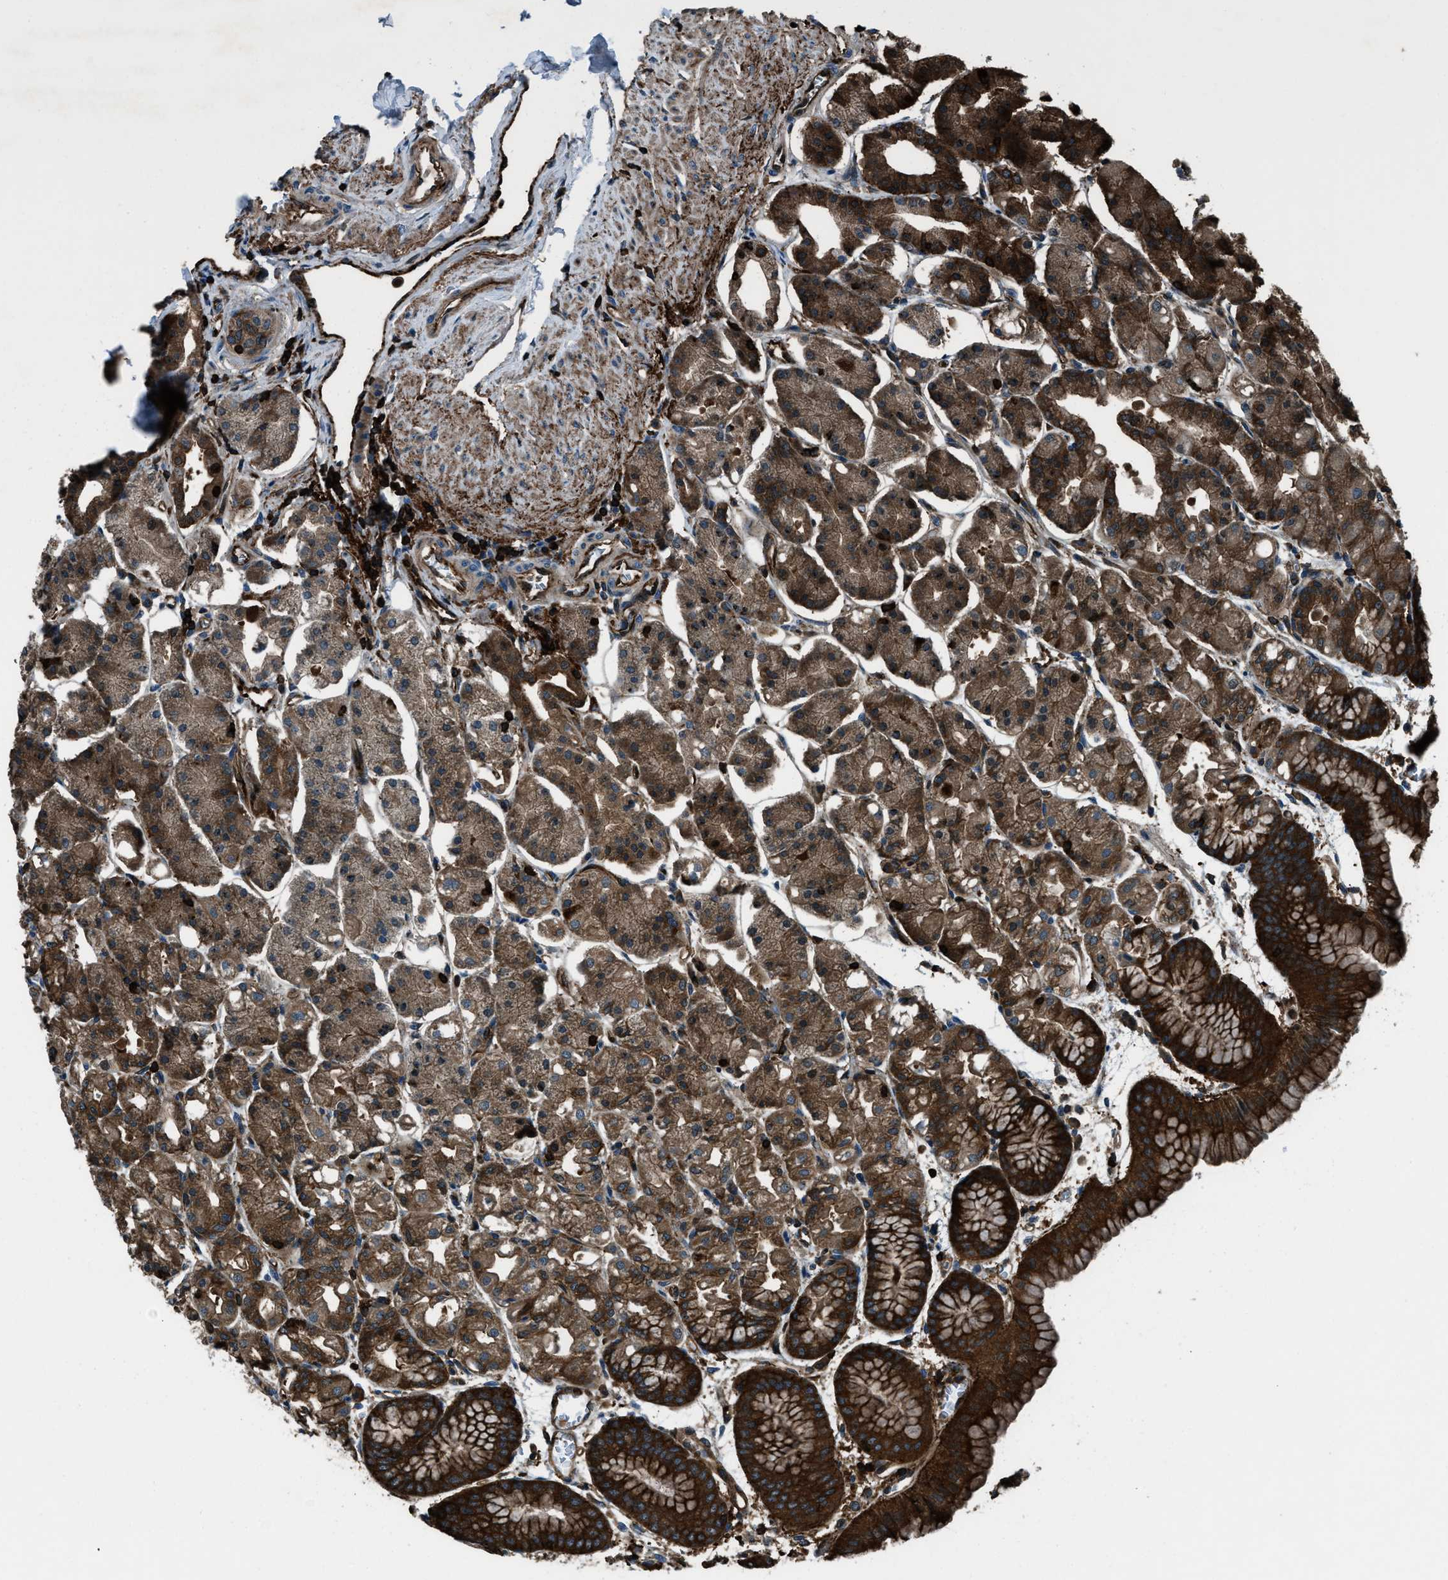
{"staining": {"intensity": "strong", "quantity": ">75%", "location": "cytoplasmic/membranous,nuclear"}, "tissue": "stomach", "cell_type": "Glandular cells", "image_type": "normal", "snomed": [{"axis": "morphology", "description": "Normal tissue, NOS"}, {"axis": "topography", "description": "Stomach, lower"}], "caption": "Benign stomach reveals strong cytoplasmic/membranous,nuclear positivity in approximately >75% of glandular cells, visualized by immunohistochemistry.", "gene": "SNX30", "patient": {"sex": "male", "age": 71}}